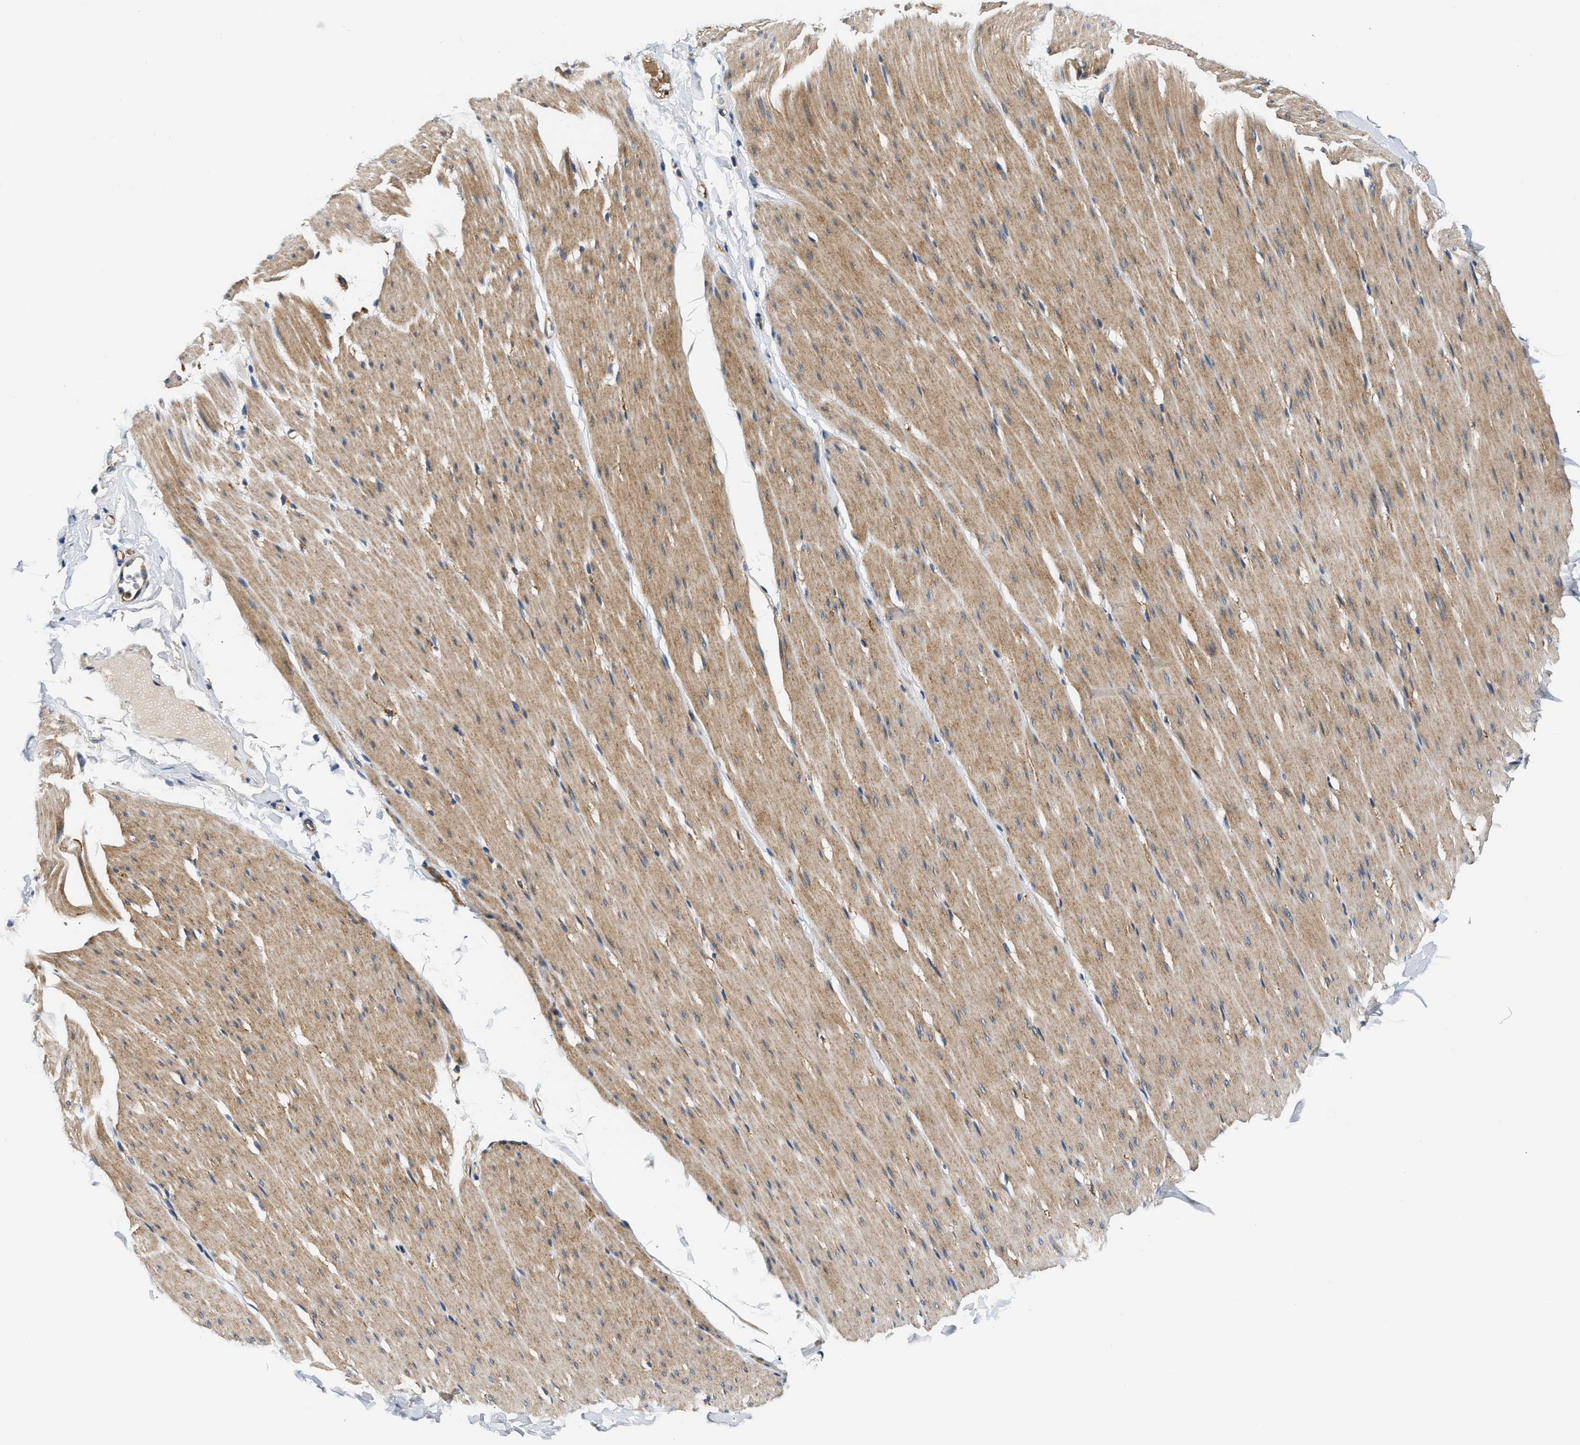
{"staining": {"intensity": "weak", "quantity": "25%-75%", "location": "cytoplasmic/membranous"}, "tissue": "smooth muscle", "cell_type": "Smooth muscle cells", "image_type": "normal", "snomed": [{"axis": "morphology", "description": "Normal tissue, NOS"}, {"axis": "topography", "description": "Smooth muscle"}, {"axis": "topography", "description": "Colon"}], "caption": "Weak cytoplasmic/membranous positivity for a protein is present in approximately 25%-75% of smooth muscle cells of benign smooth muscle using immunohistochemistry.", "gene": "TEX2", "patient": {"sex": "male", "age": 67}}